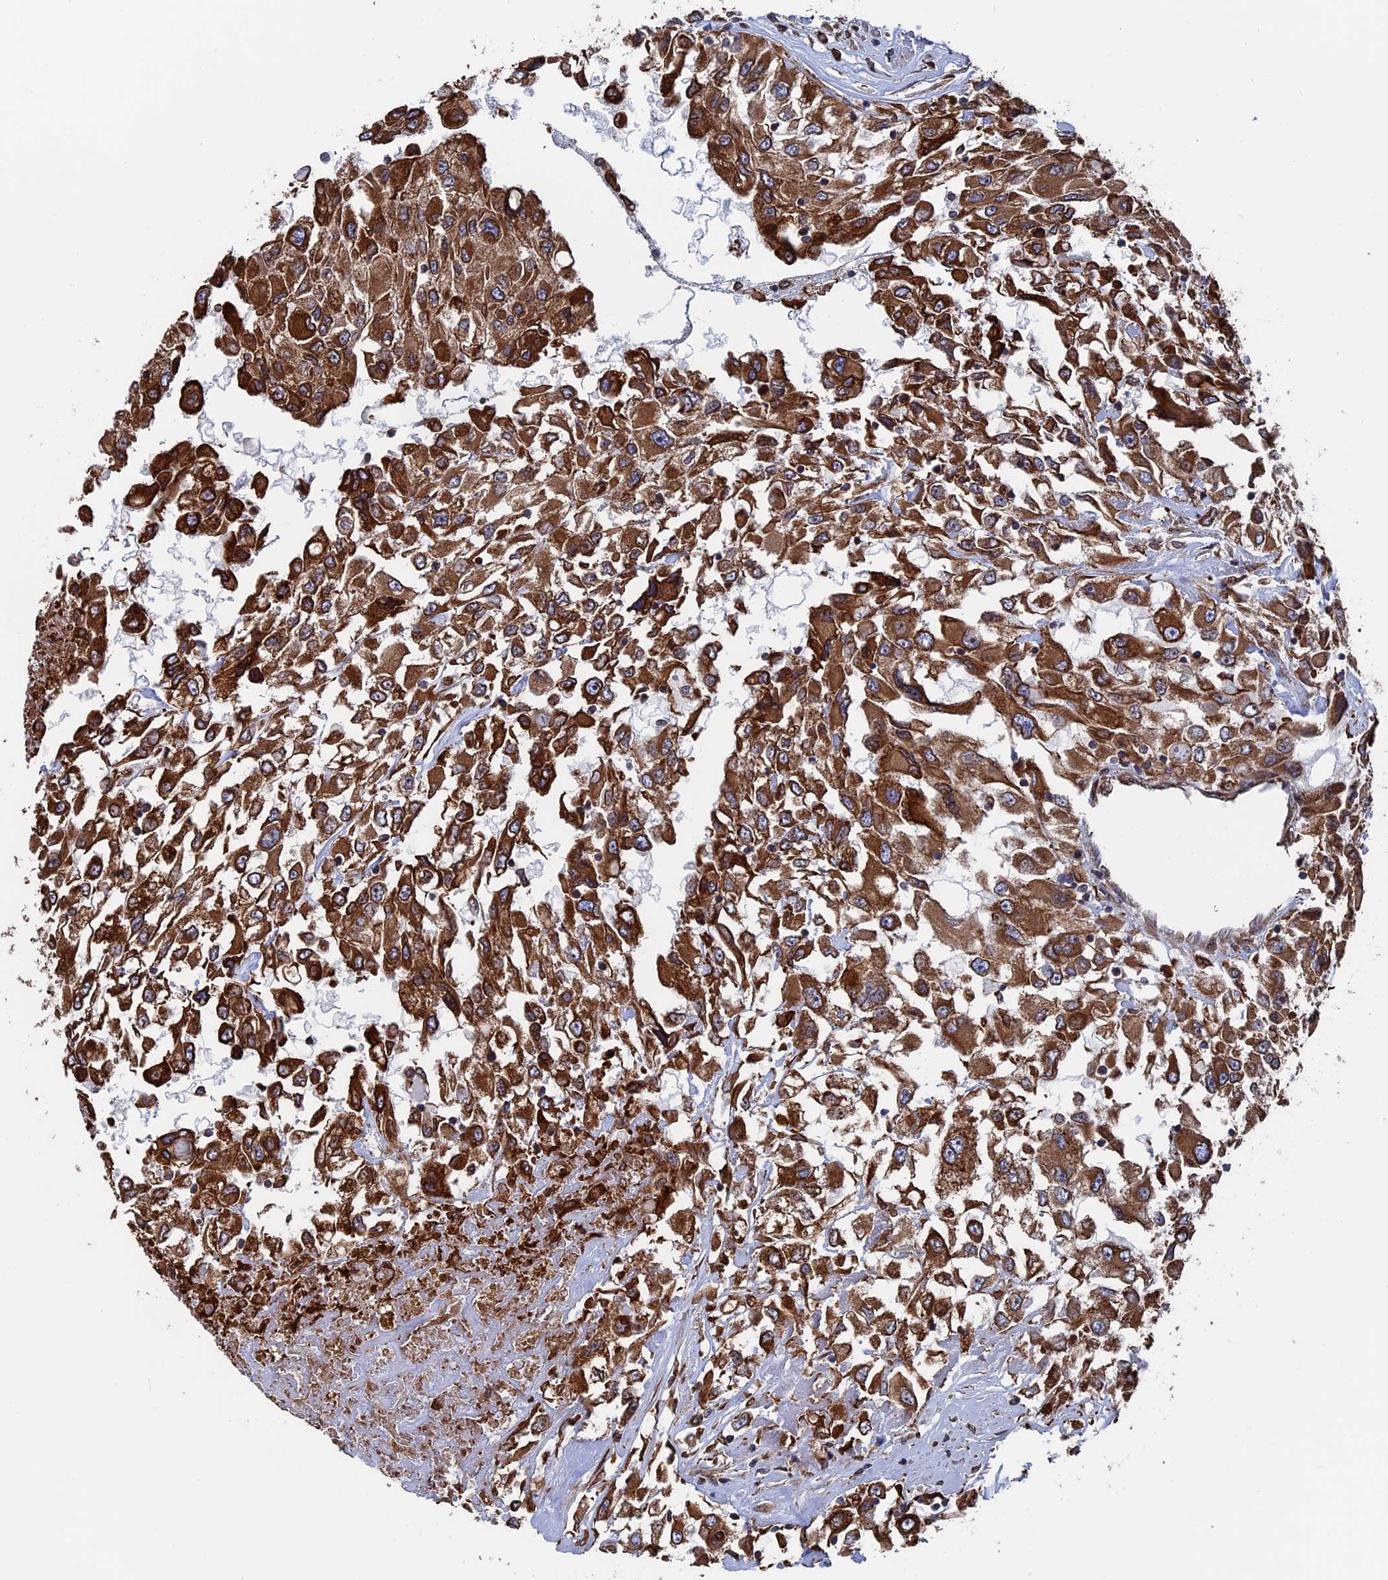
{"staining": {"intensity": "strong", "quantity": ">75%", "location": "cytoplasmic/membranous"}, "tissue": "renal cancer", "cell_type": "Tumor cells", "image_type": "cancer", "snomed": [{"axis": "morphology", "description": "Adenocarcinoma, NOS"}, {"axis": "topography", "description": "Kidney"}], "caption": "Protein expression analysis of renal adenocarcinoma exhibits strong cytoplasmic/membranous positivity in approximately >75% of tumor cells. The staining is performed using DAB (3,3'-diaminobenzidine) brown chromogen to label protein expression. The nuclei are counter-stained blue using hematoxylin.", "gene": "RPUSD1", "patient": {"sex": "female", "age": 52}}